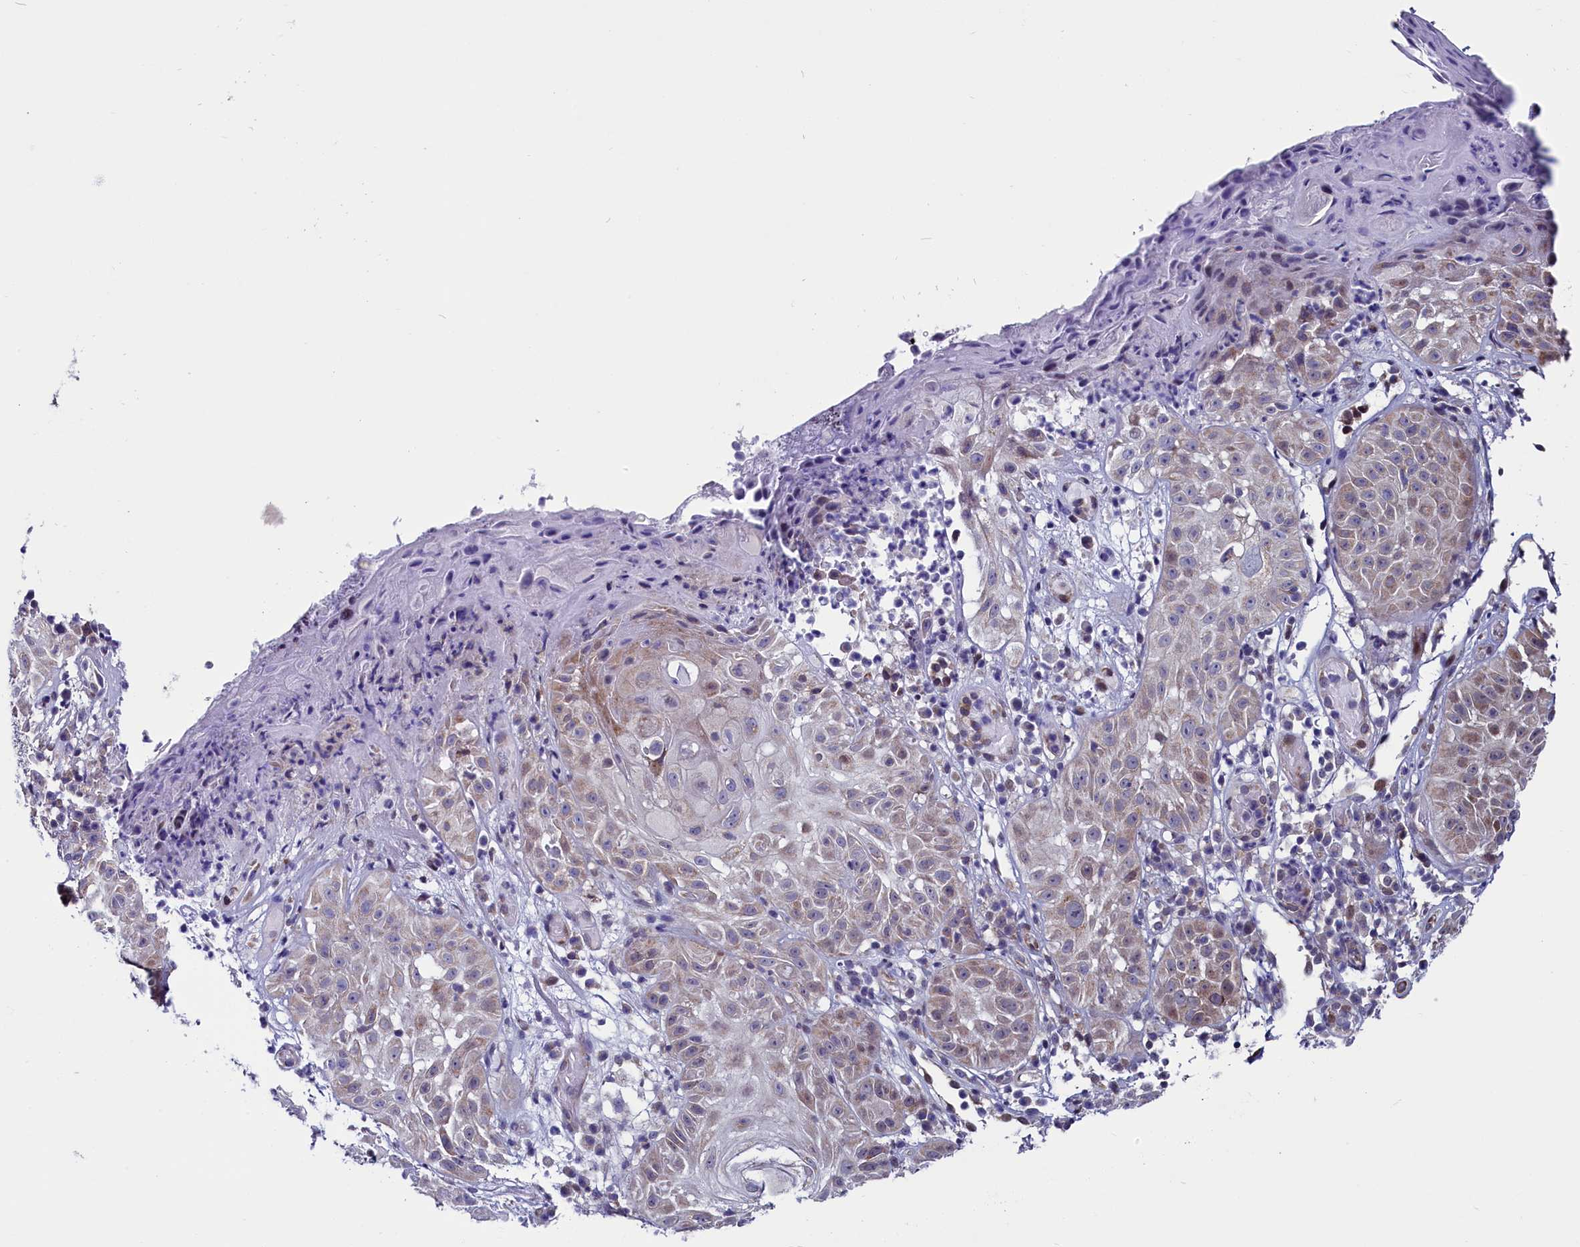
{"staining": {"intensity": "weak", "quantity": "25%-75%", "location": "cytoplasmic/membranous,nuclear"}, "tissue": "skin cancer", "cell_type": "Tumor cells", "image_type": "cancer", "snomed": [{"axis": "morphology", "description": "Normal tissue, NOS"}, {"axis": "morphology", "description": "Basal cell carcinoma"}, {"axis": "topography", "description": "Skin"}], "caption": "A high-resolution image shows IHC staining of skin cancer, which reveals weak cytoplasmic/membranous and nuclear expression in about 25%-75% of tumor cells. Immunohistochemistry stains the protein in brown and the nuclei are stained blue.", "gene": "CIAPIN1", "patient": {"sex": "male", "age": 93}}